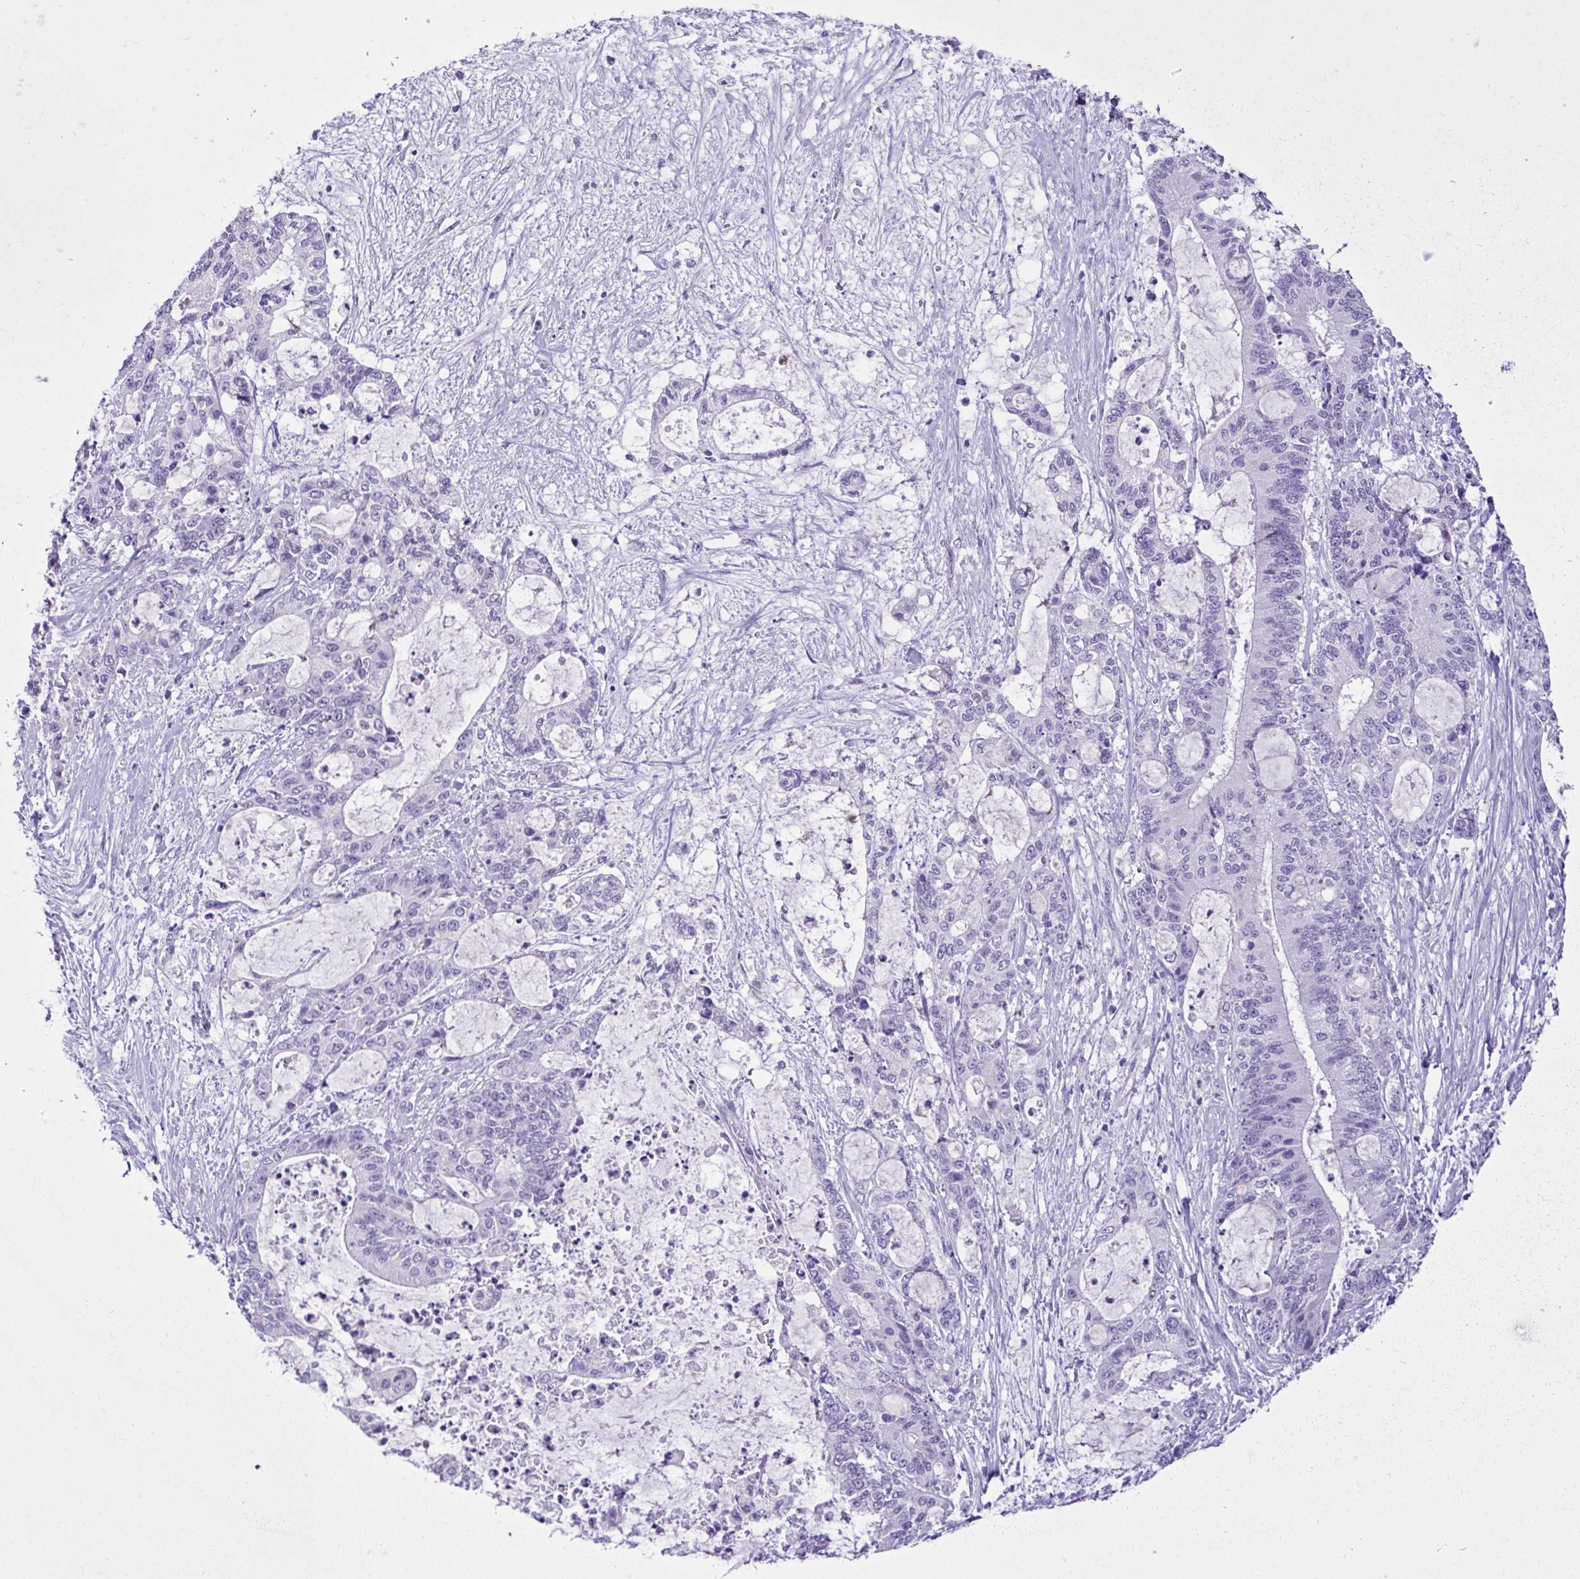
{"staining": {"intensity": "negative", "quantity": "none", "location": "none"}, "tissue": "liver cancer", "cell_type": "Tumor cells", "image_type": "cancer", "snomed": [{"axis": "morphology", "description": "Normal tissue, NOS"}, {"axis": "morphology", "description": "Cholangiocarcinoma"}, {"axis": "topography", "description": "Liver"}, {"axis": "topography", "description": "Peripheral nerve tissue"}], "caption": "A micrograph of liver cholangiocarcinoma stained for a protein demonstrates no brown staining in tumor cells.", "gene": "CBY2", "patient": {"sex": "female", "age": 73}}